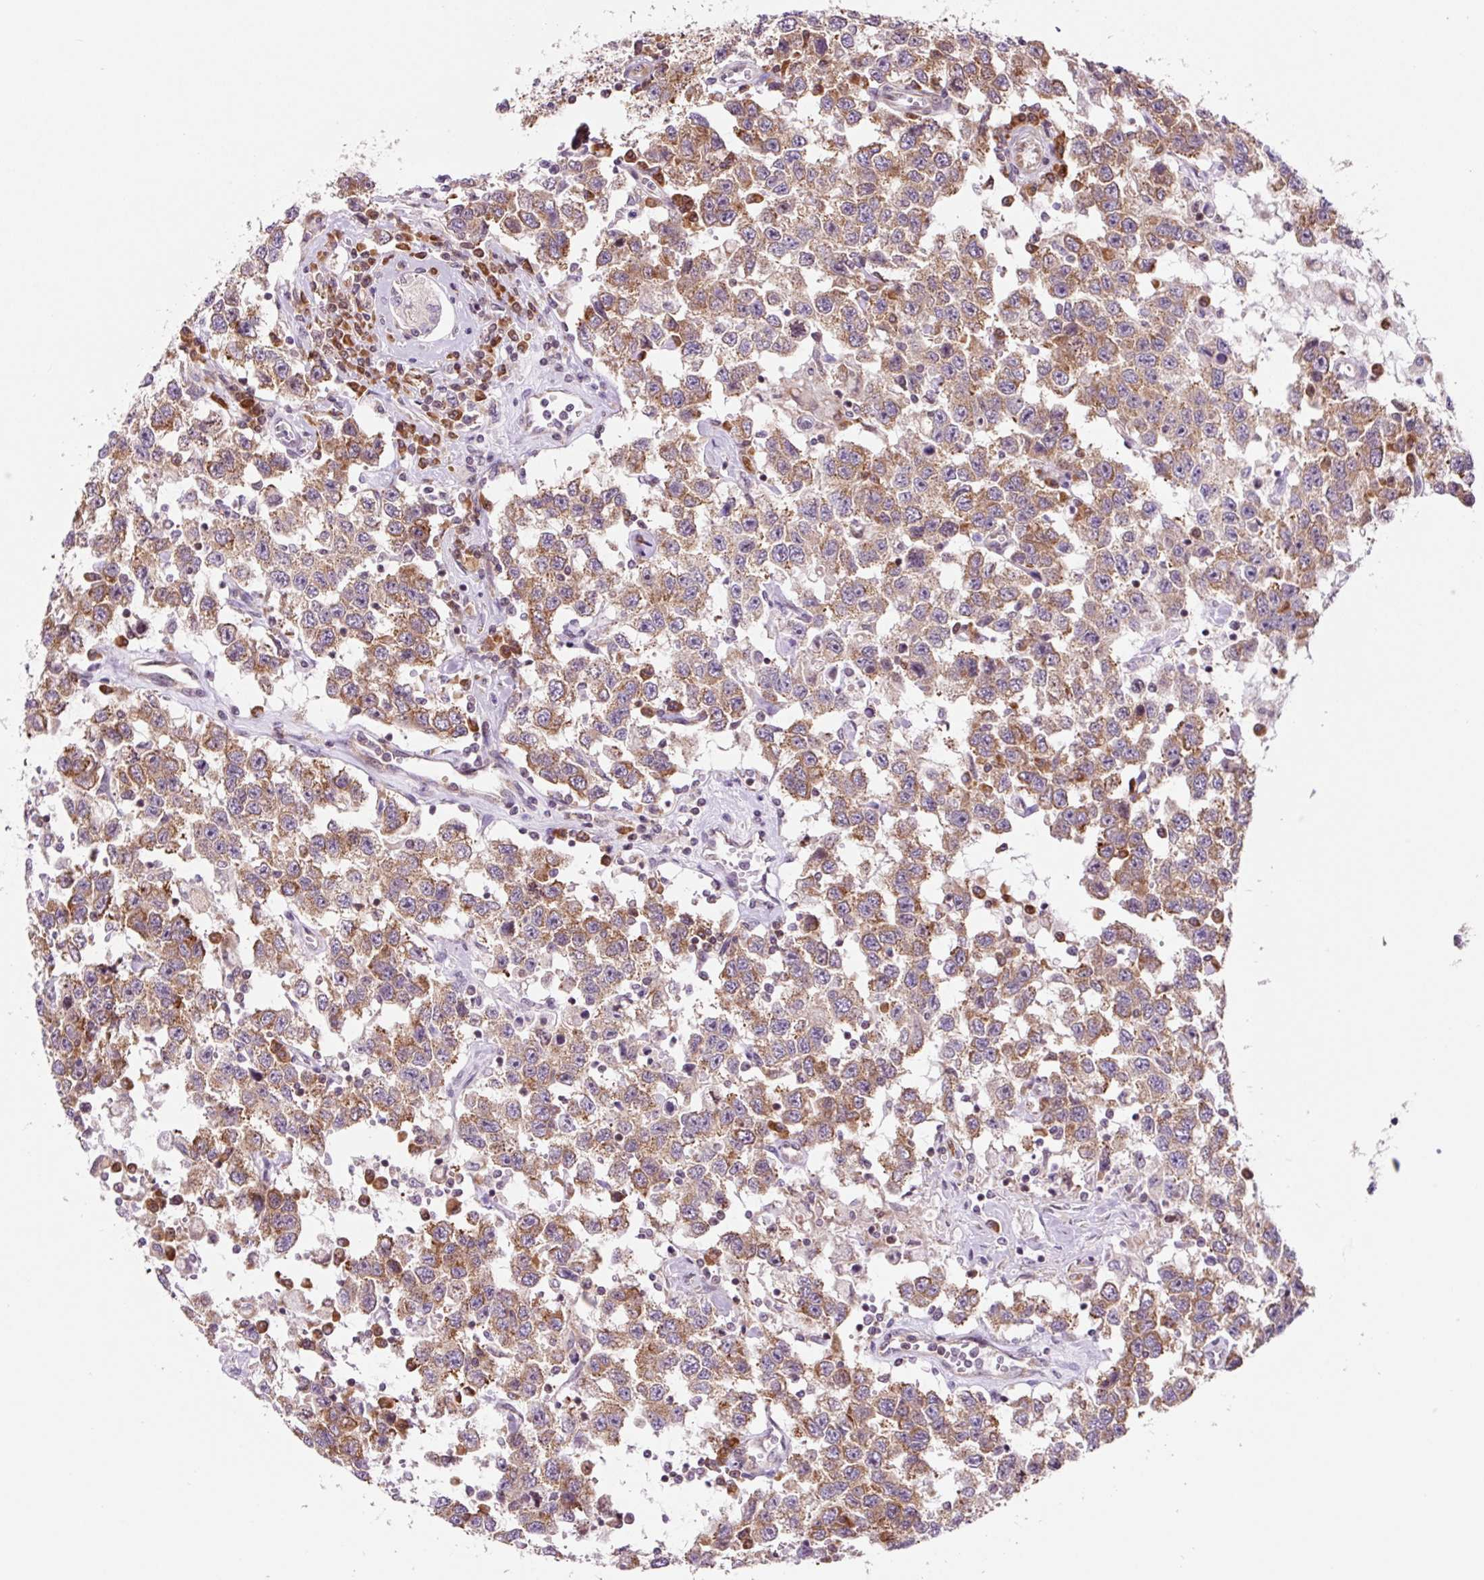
{"staining": {"intensity": "moderate", "quantity": ">75%", "location": "cytoplasmic/membranous"}, "tissue": "testis cancer", "cell_type": "Tumor cells", "image_type": "cancer", "snomed": [{"axis": "morphology", "description": "Seminoma, NOS"}, {"axis": "topography", "description": "Testis"}], "caption": "The immunohistochemical stain highlights moderate cytoplasmic/membranous positivity in tumor cells of testis cancer tissue.", "gene": "RPL41", "patient": {"sex": "male", "age": 41}}